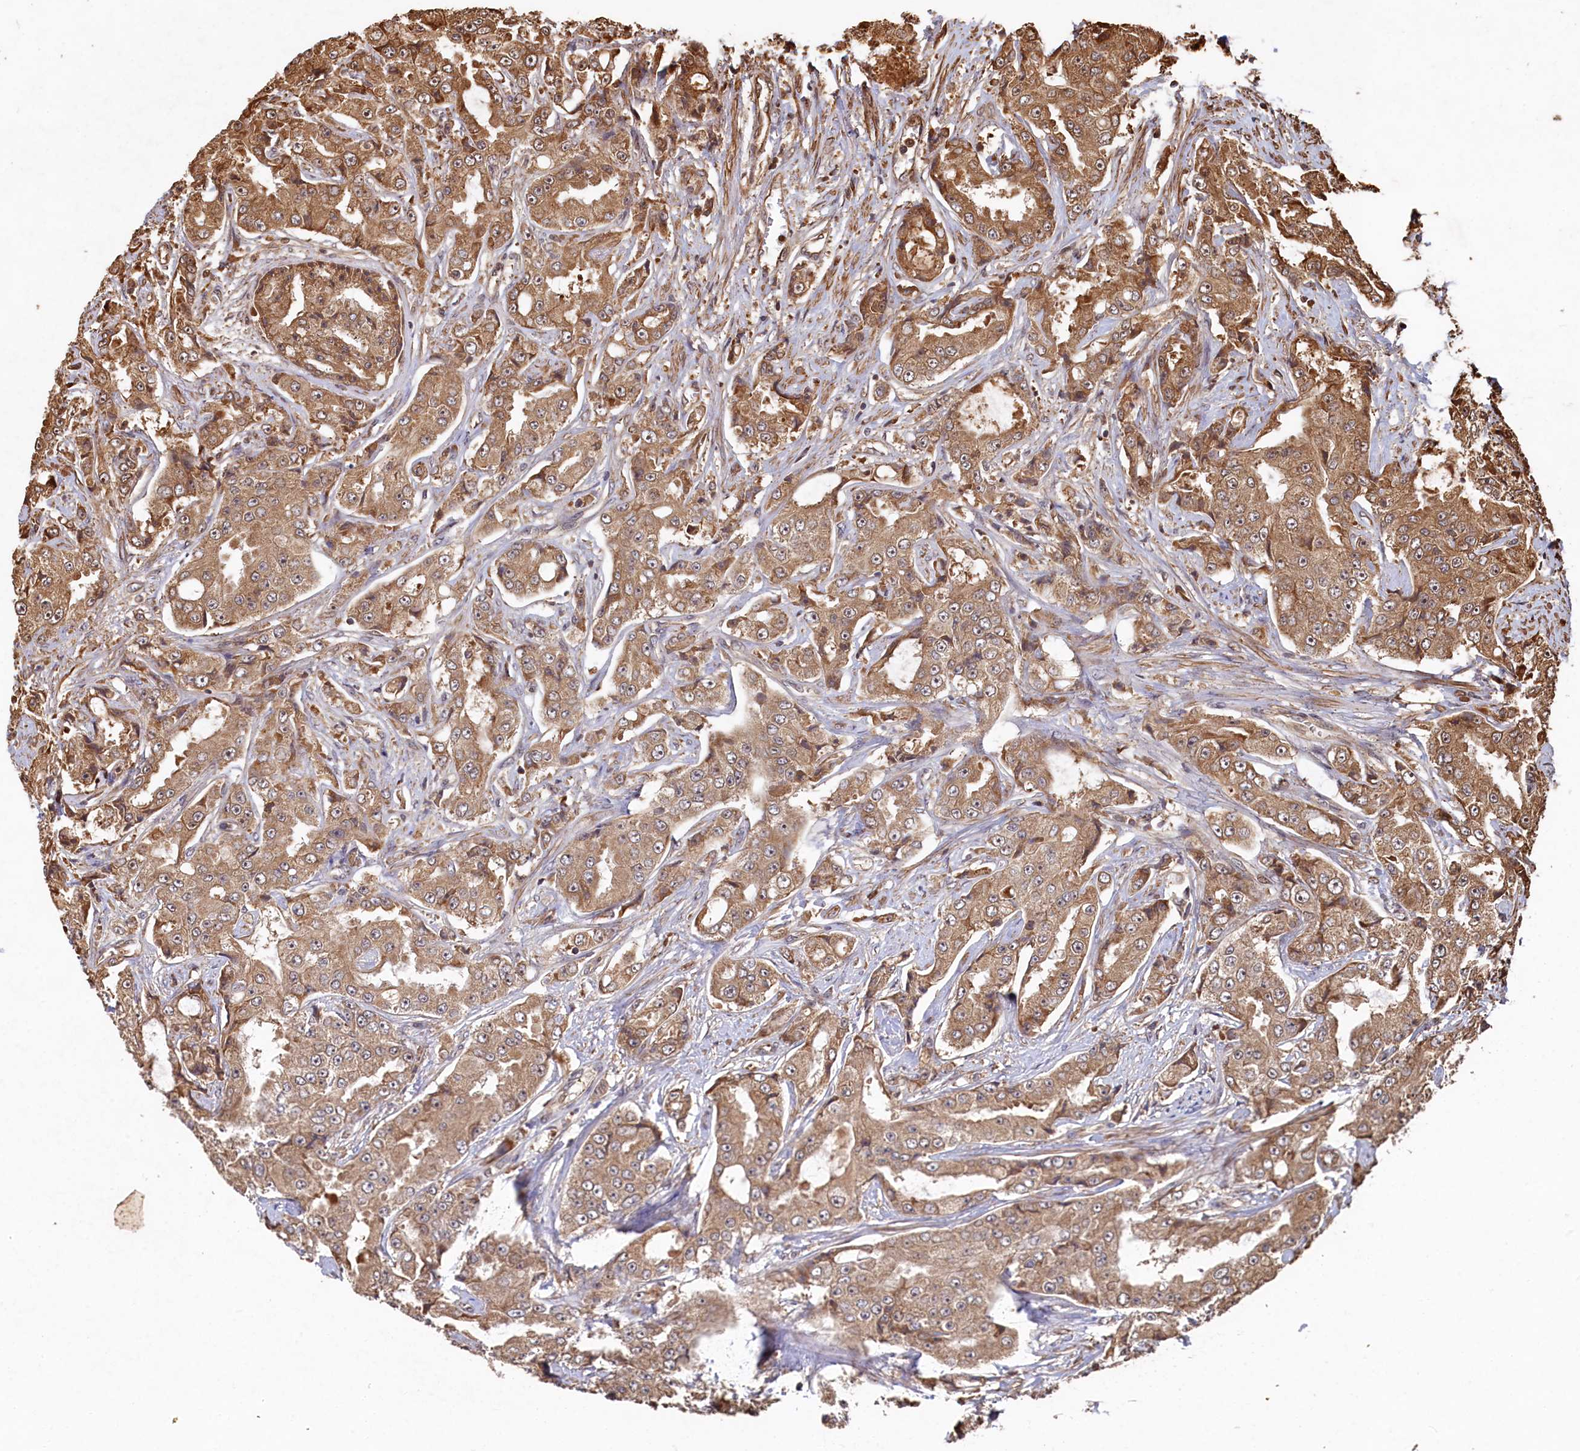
{"staining": {"intensity": "moderate", "quantity": ">75%", "location": "cytoplasmic/membranous"}, "tissue": "prostate cancer", "cell_type": "Tumor cells", "image_type": "cancer", "snomed": [{"axis": "morphology", "description": "Adenocarcinoma, High grade"}, {"axis": "topography", "description": "Prostate"}], "caption": "IHC of adenocarcinoma (high-grade) (prostate) displays medium levels of moderate cytoplasmic/membranous expression in about >75% of tumor cells. (Stains: DAB in brown, nuclei in blue, Microscopy: brightfield microscopy at high magnification).", "gene": "PIGN", "patient": {"sex": "male", "age": 73}}